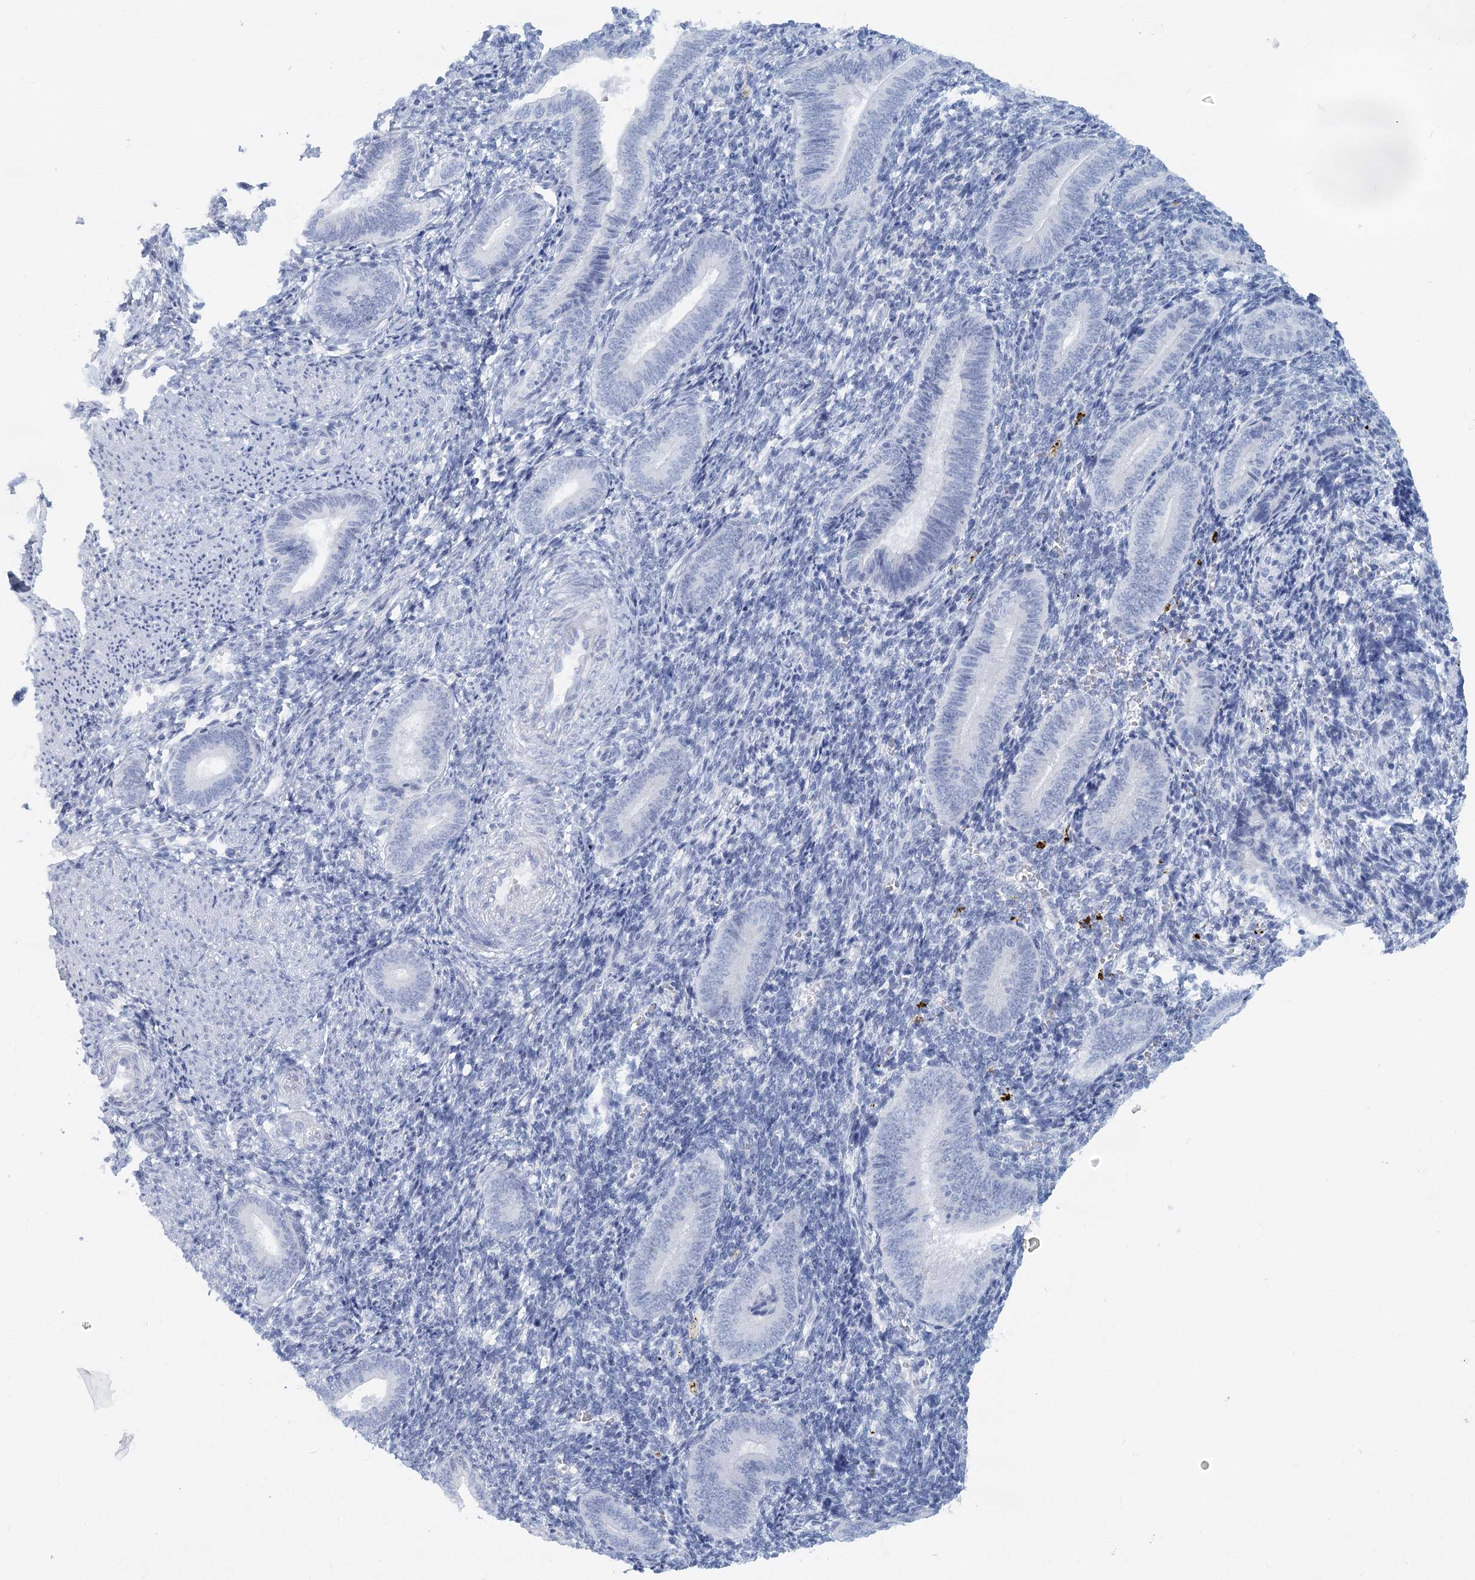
{"staining": {"intensity": "negative", "quantity": "none", "location": "none"}, "tissue": "endometrium", "cell_type": "Cells in endometrial stroma", "image_type": "normal", "snomed": [{"axis": "morphology", "description": "Normal tissue, NOS"}, {"axis": "topography", "description": "Uterus"}, {"axis": "topography", "description": "Endometrium"}], "caption": "Endometrium stained for a protein using immunohistochemistry reveals no staining cells in endometrial stroma.", "gene": "DNMBP", "patient": {"sex": "female", "age": 33}}